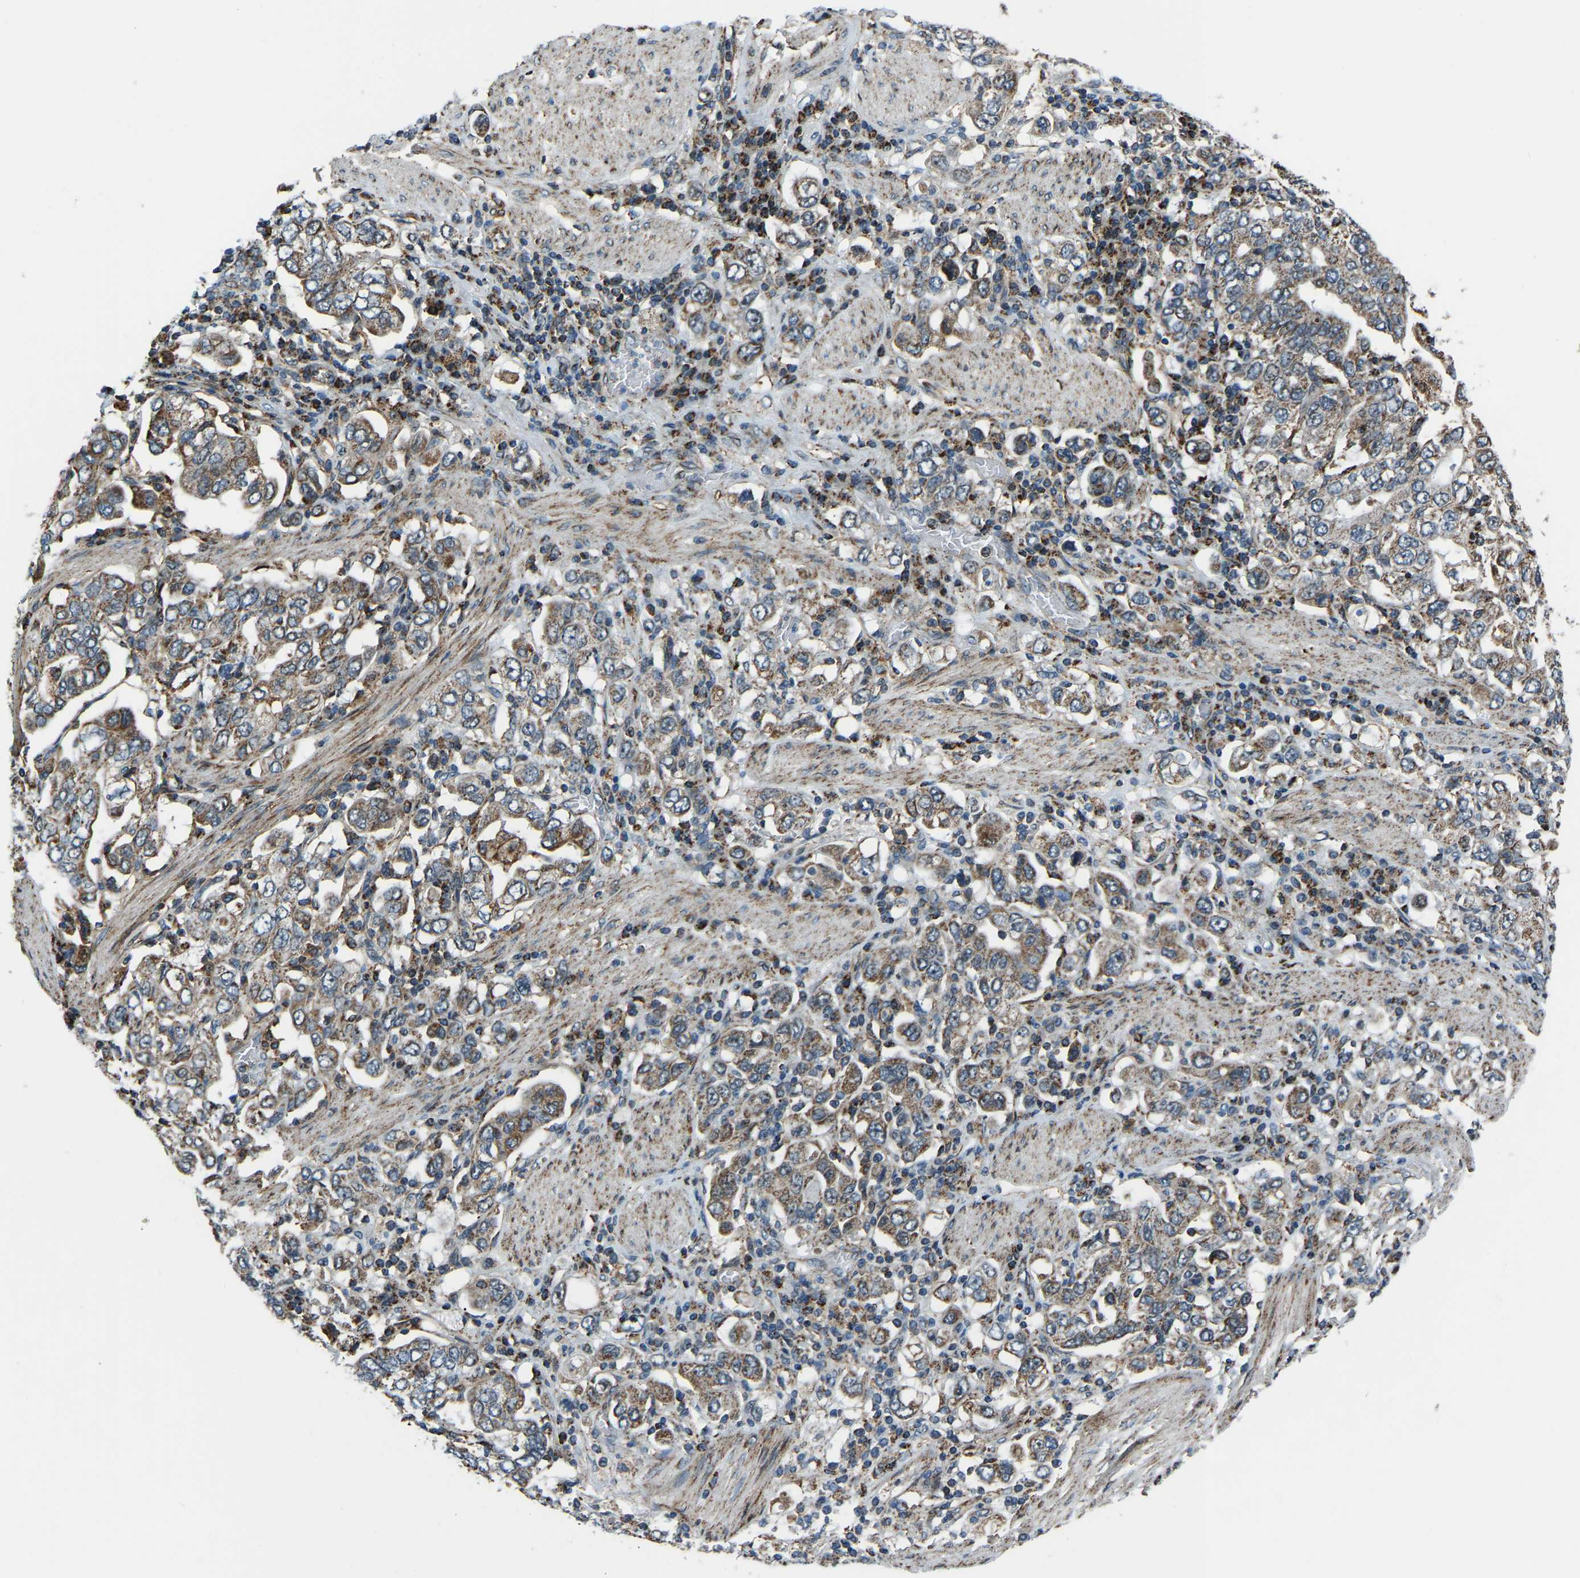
{"staining": {"intensity": "moderate", "quantity": ">75%", "location": "cytoplasmic/membranous"}, "tissue": "stomach cancer", "cell_type": "Tumor cells", "image_type": "cancer", "snomed": [{"axis": "morphology", "description": "Adenocarcinoma, NOS"}, {"axis": "topography", "description": "Stomach, upper"}], "caption": "Immunohistochemical staining of stomach cancer exhibits medium levels of moderate cytoplasmic/membranous protein staining in approximately >75% of tumor cells.", "gene": "RBM33", "patient": {"sex": "male", "age": 62}}